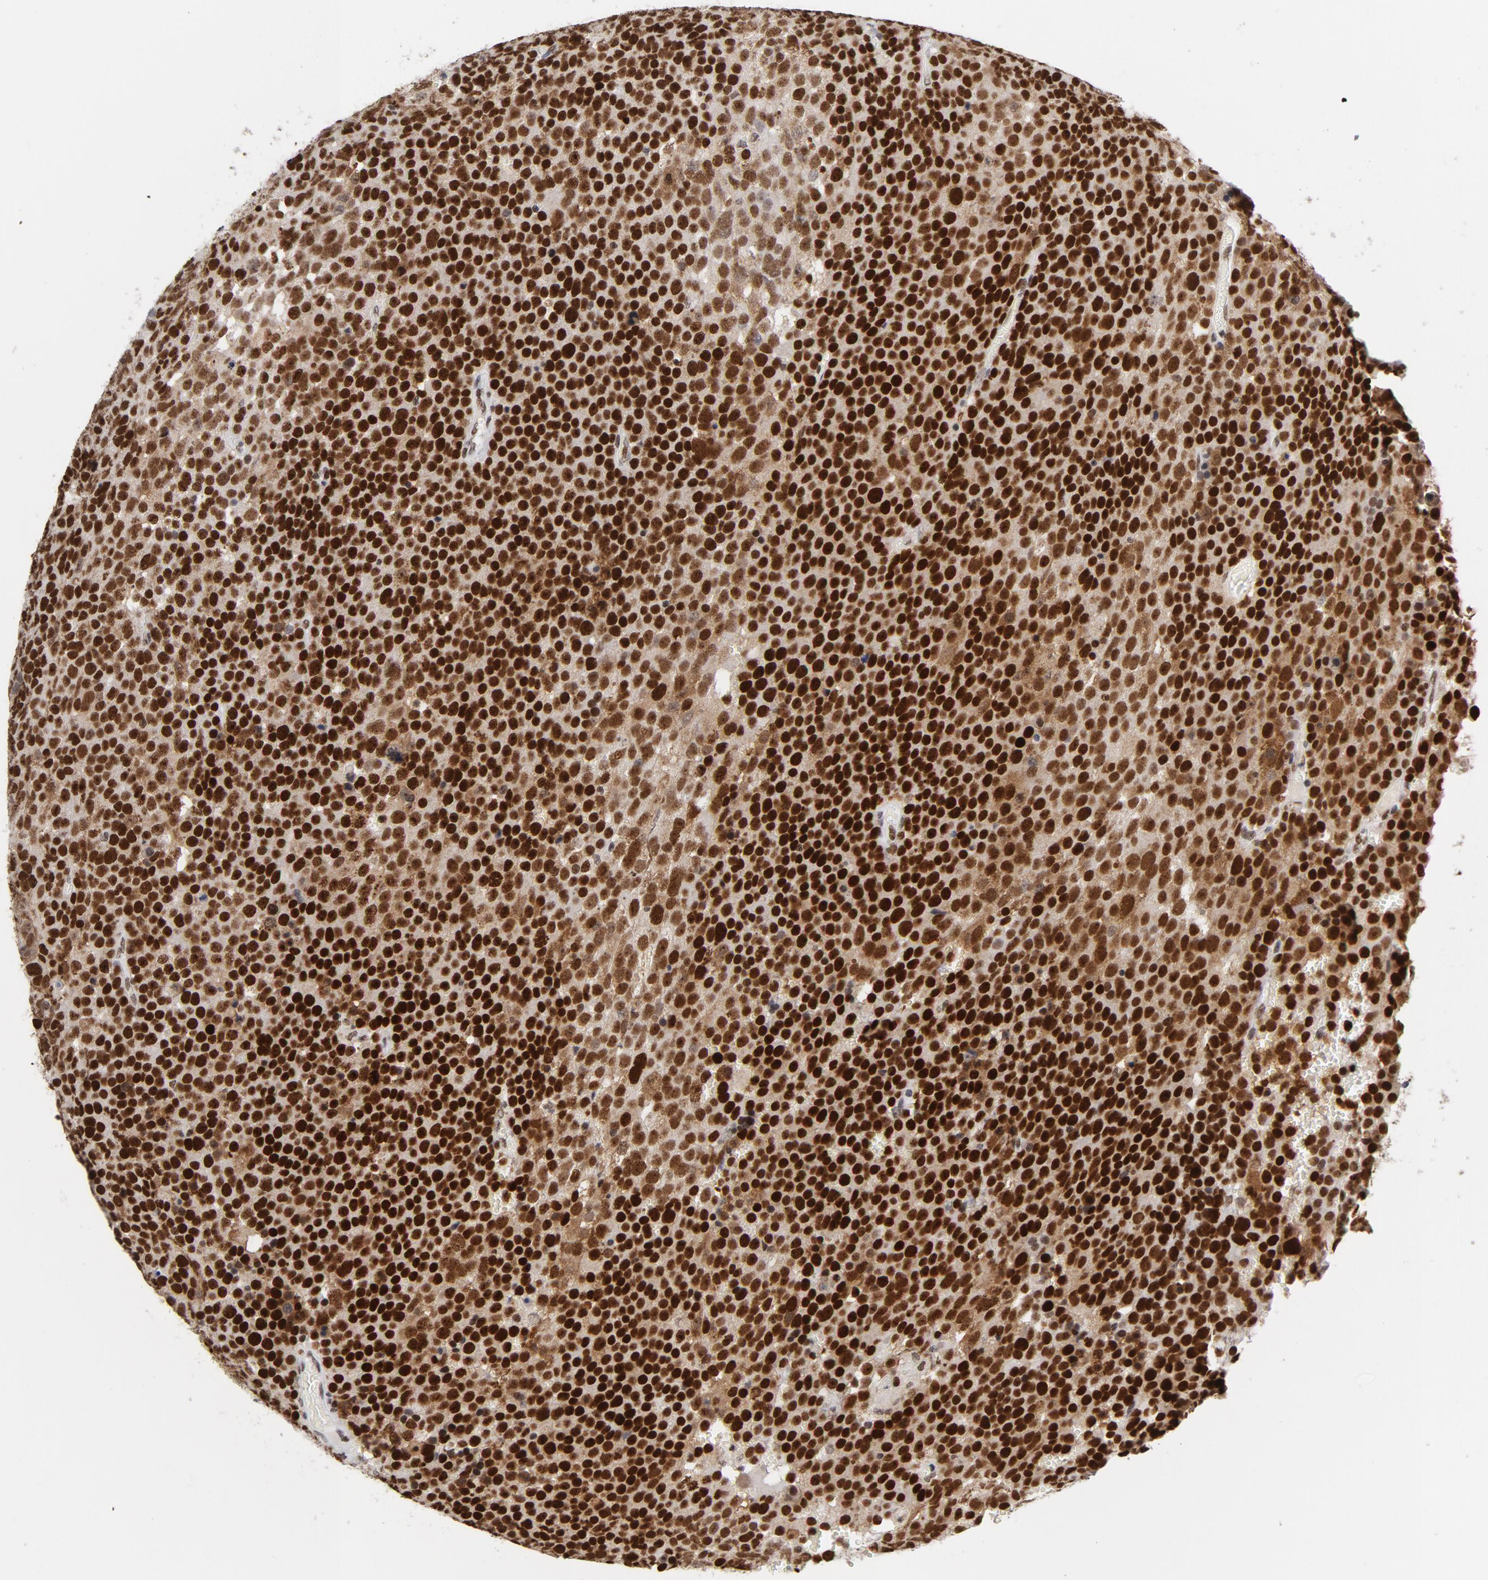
{"staining": {"intensity": "strong", "quantity": ">75%", "location": "nuclear"}, "tissue": "testis cancer", "cell_type": "Tumor cells", "image_type": "cancer", "snomed": [{"axis": "morphology", "description": "Seminoma, NOS"}, {"axis": "topography", "description": "Testis"}], "caption": "The micrograph demonstrates staining of testis seminoma, revealing strong nuclear protein positivity (brown color) within tumor cells.", "gene": "RFC4", "patient": {"sex": "male", "age": 71}}